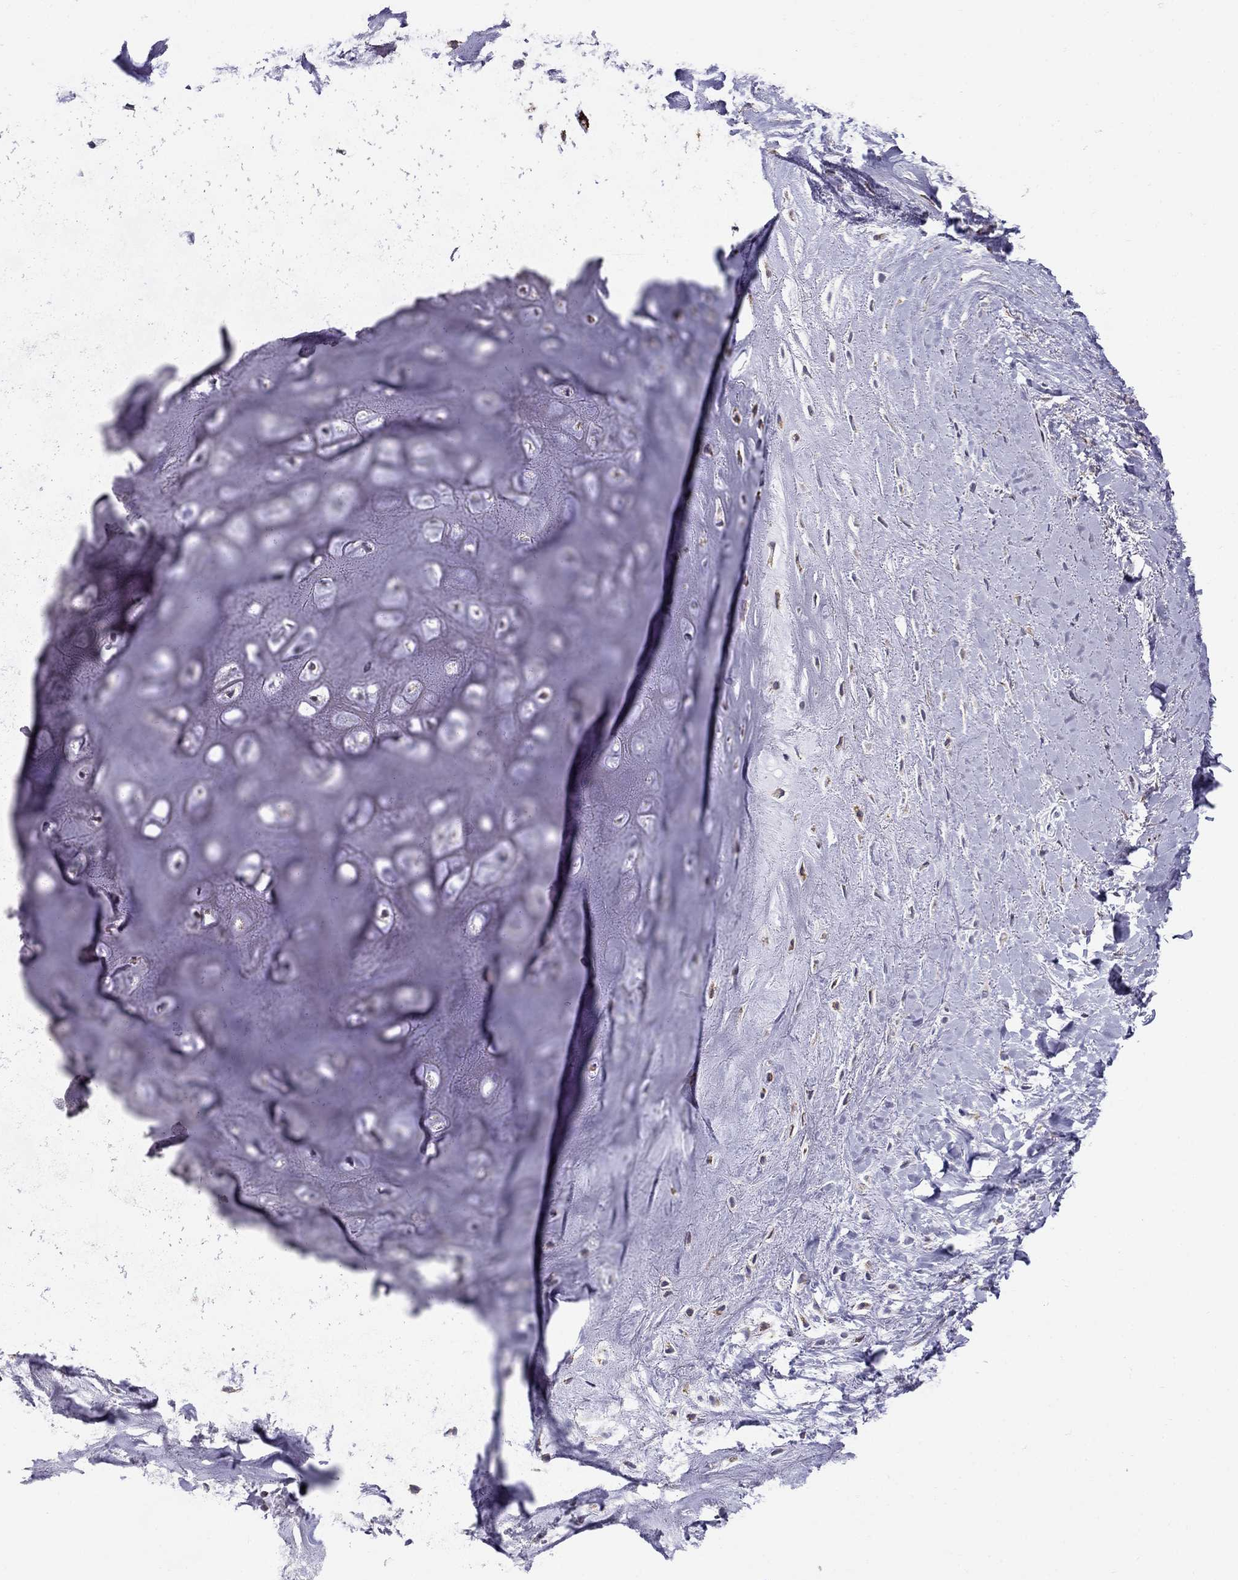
{"staining": {"intensity": "negative", "quantity": "none", "location": "none"}, "tissue": "adipose tissue", "cell_type": "Adipocytes", "image_type": "normal", "snomed": [{"axis": "morphology", "description": "Normal tissue, NOS"}, {"axis": "morphology", "description": "Squamous cell carcinoma, NOS"}, {"axis": "topography", "description": "Cartilage tissue"}, {"axis": "topography", "description": "Head-Neck"}], "caption": "This is an immunohistochemistry histopathology image of benign adipose tissue. There is no positivity in adipocytes.", "gene": "MYO3B", "patient": {"sex": "male", "age": 62}}